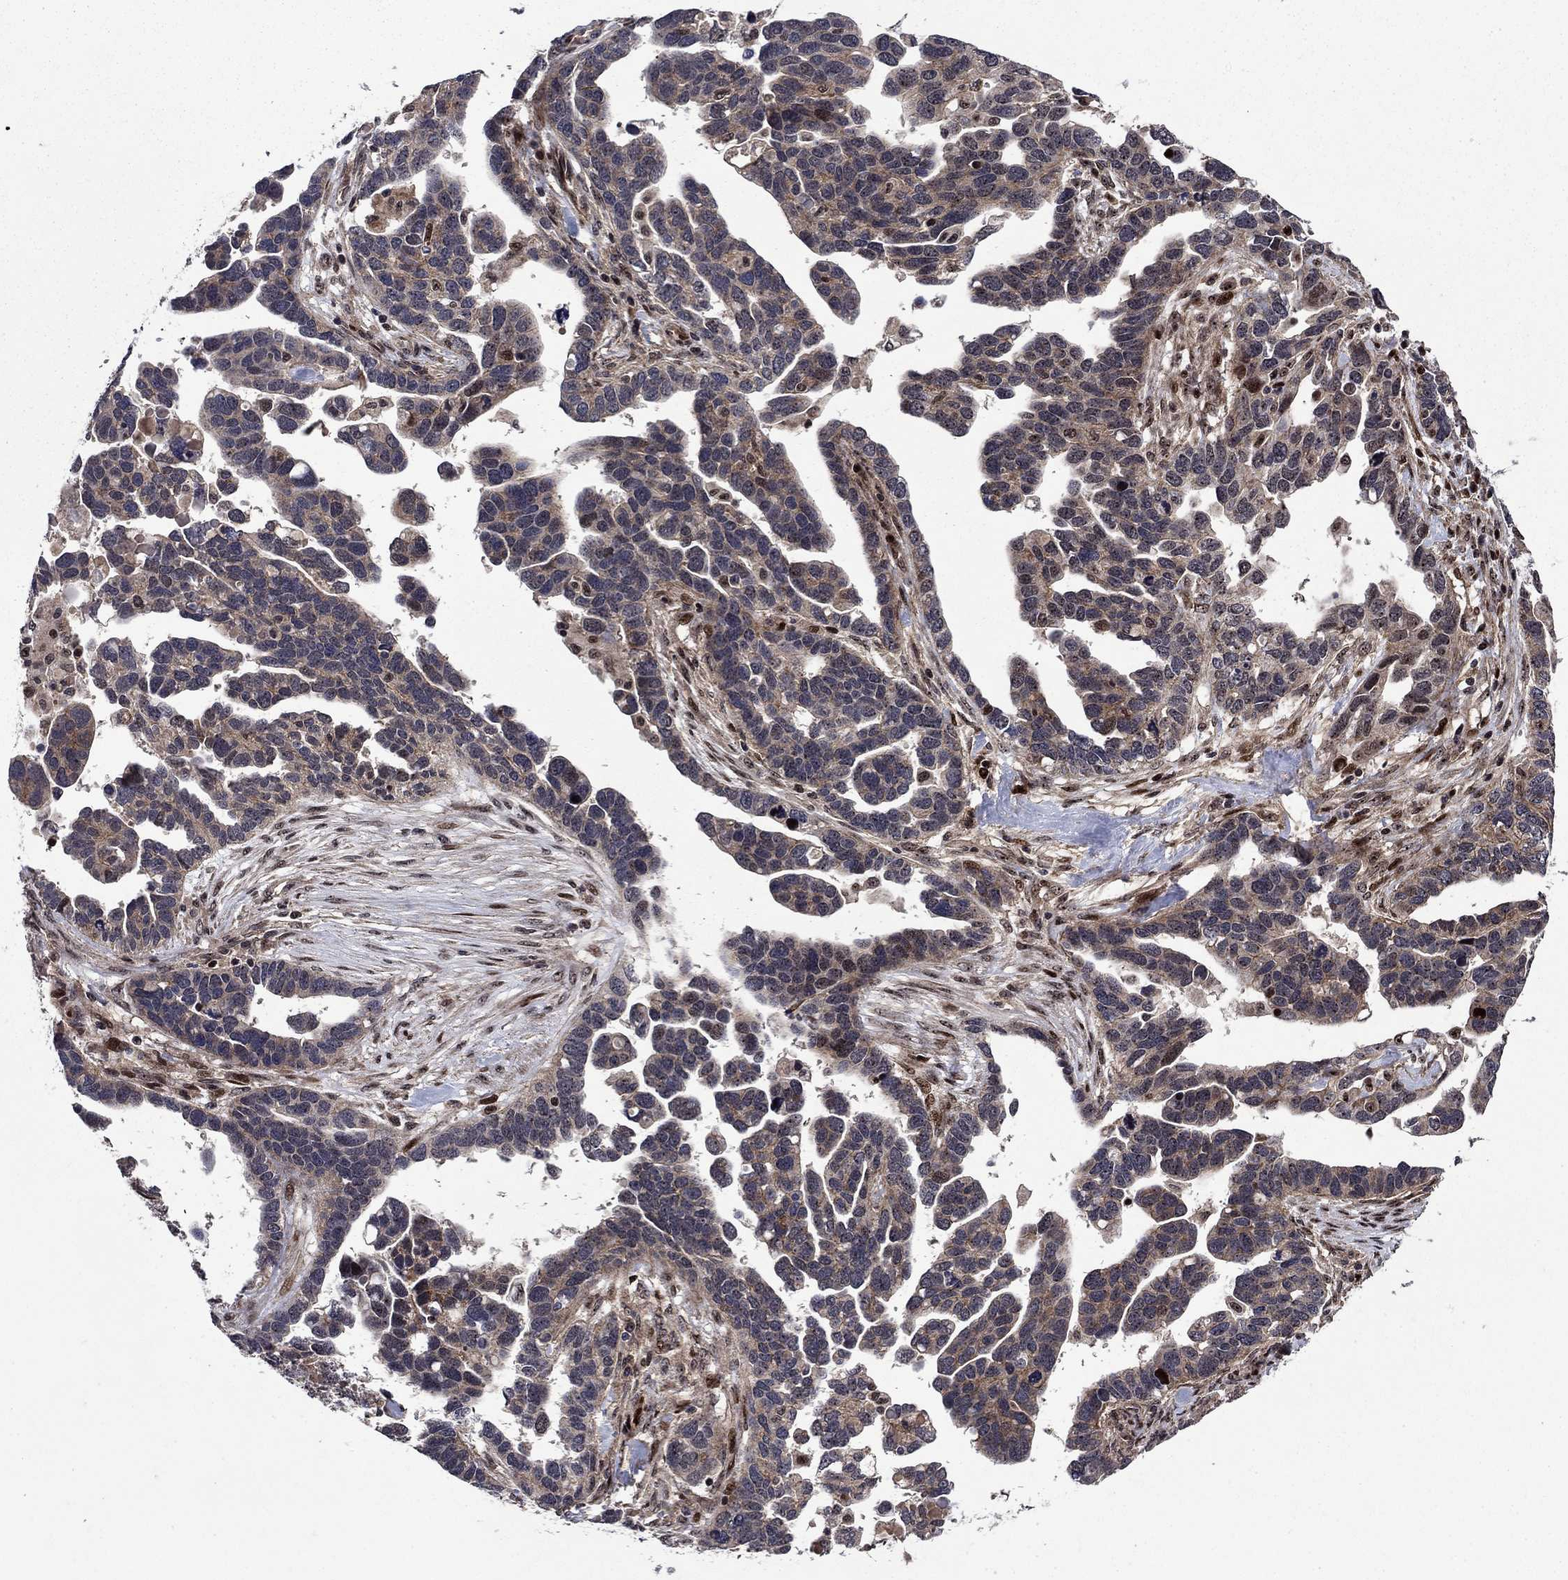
{"staining": {"intensity": "weak", "quantity": "25%-75%", "location": "cytoplasmic/membranous,nuclear"}, "tissue": "ovarian cancer", "cell_type": "Tumor cells", "image_type": "cancer", "snomed": [{"axis": "morphology", "description": "Cystadenocarcinoma, serous, NOS"}, {"axis": "topography", "description": "Ovary"}], "caption": "High-magnification brightfield microscopy of serous cystadenocarcinoma (ovarian) stained with DAB (brown) and counterstained with hematoxylin (blue). tumor cells exhibit weak cytoplasmic/membranous and nuclear staining is seen in approximately25%-75% of cells. (IHC, brightfield microscopy, high magnification).", "gene": "AGTPBP1", "patient": {"sex": "female", "age": 54}}